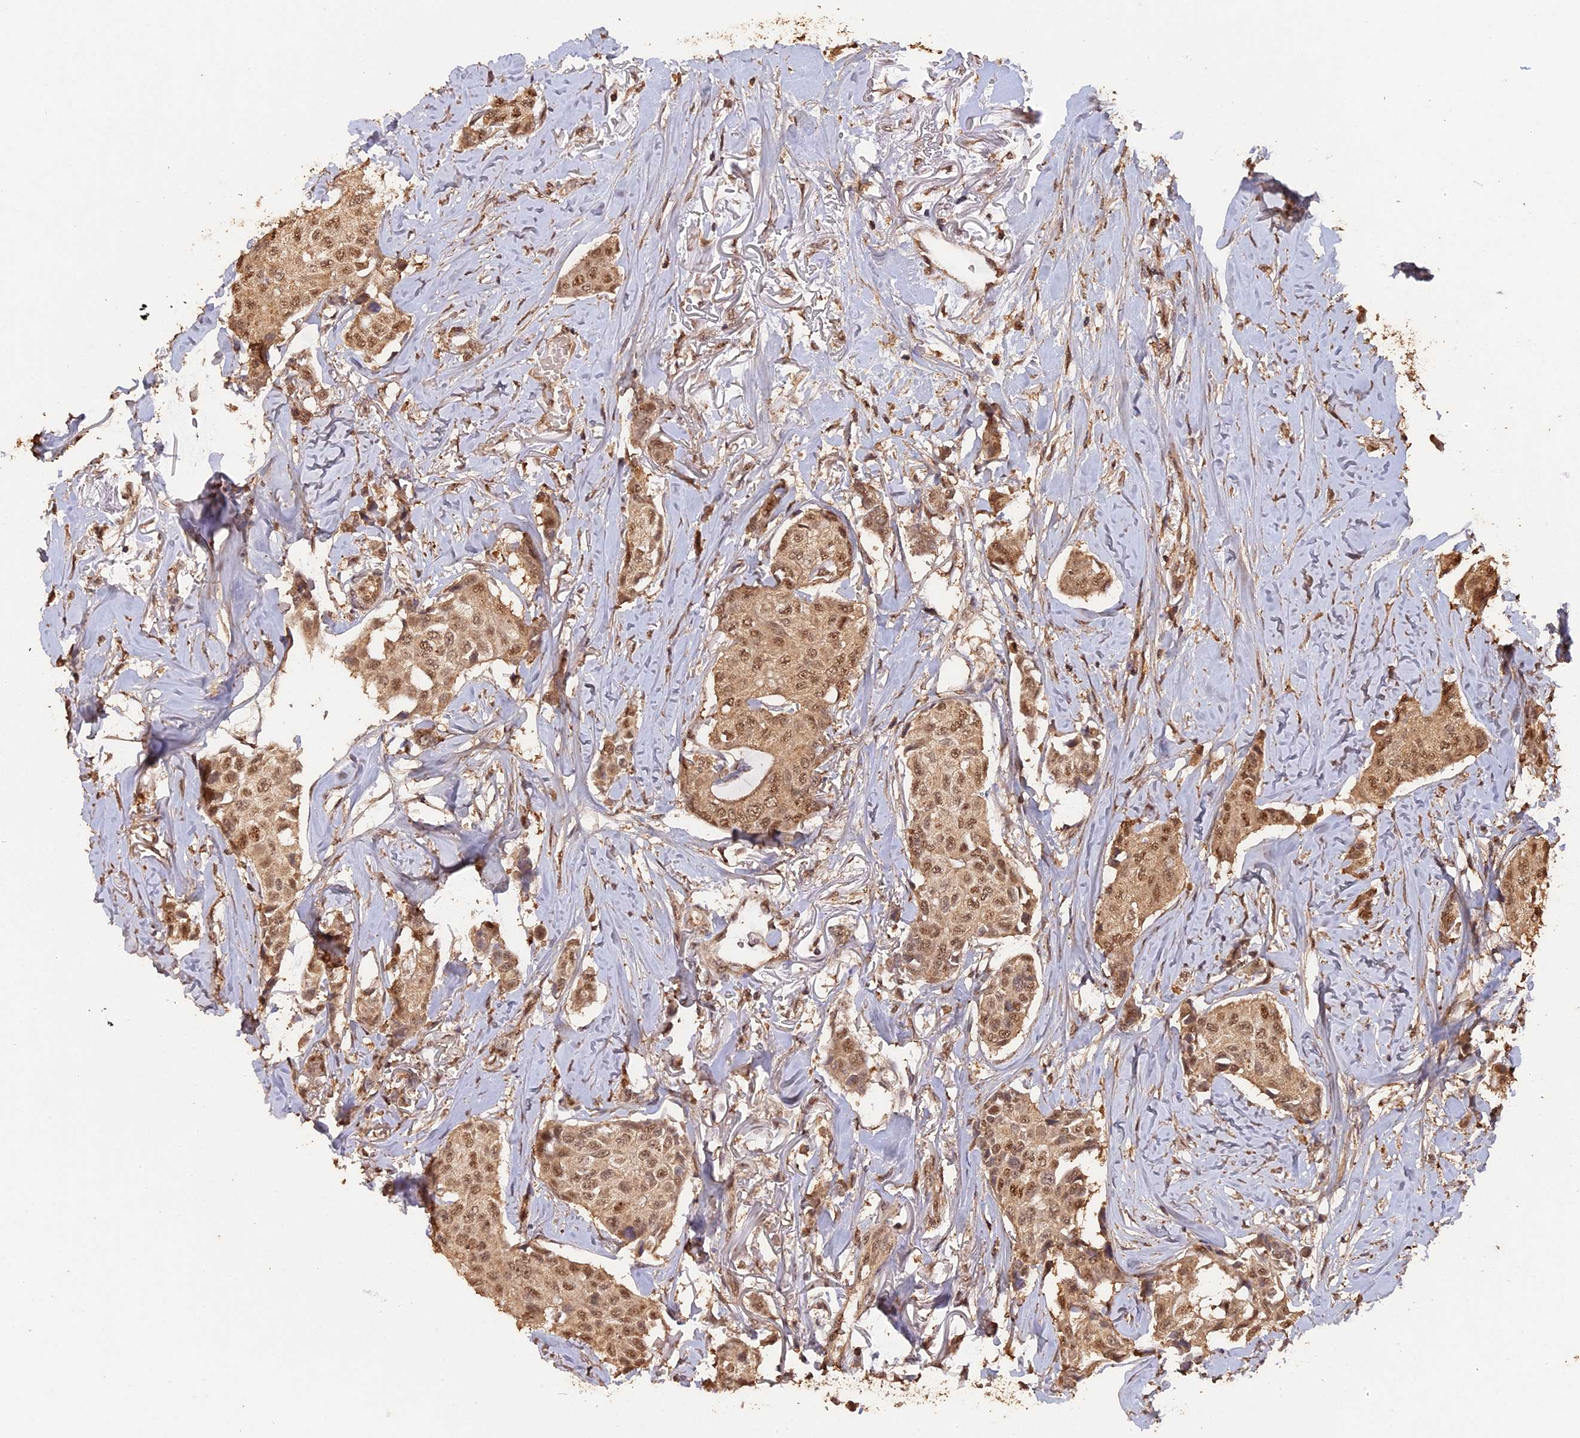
{"staining": {"intensity": "moderate", "quantity": ">75%", "location": "cytoplasmic/membranous,nuclear"}, "tissue": "breast cancer", "cell_type": "Tumor cells", "image_type": "cancer", "snomed": [{"axis": "morphology", "description": "Duct carcinoma"}, {"axis": "topography", "description": "Breast"}], "caption": "Breast cancer stained with a brown dye exhibits moderate cytoplasmic/membranous and nuclear positive expression in approximately >75% of tumor cells.", "gene": "PSMC6", "patient": {"sex": "female", "age": 80}}